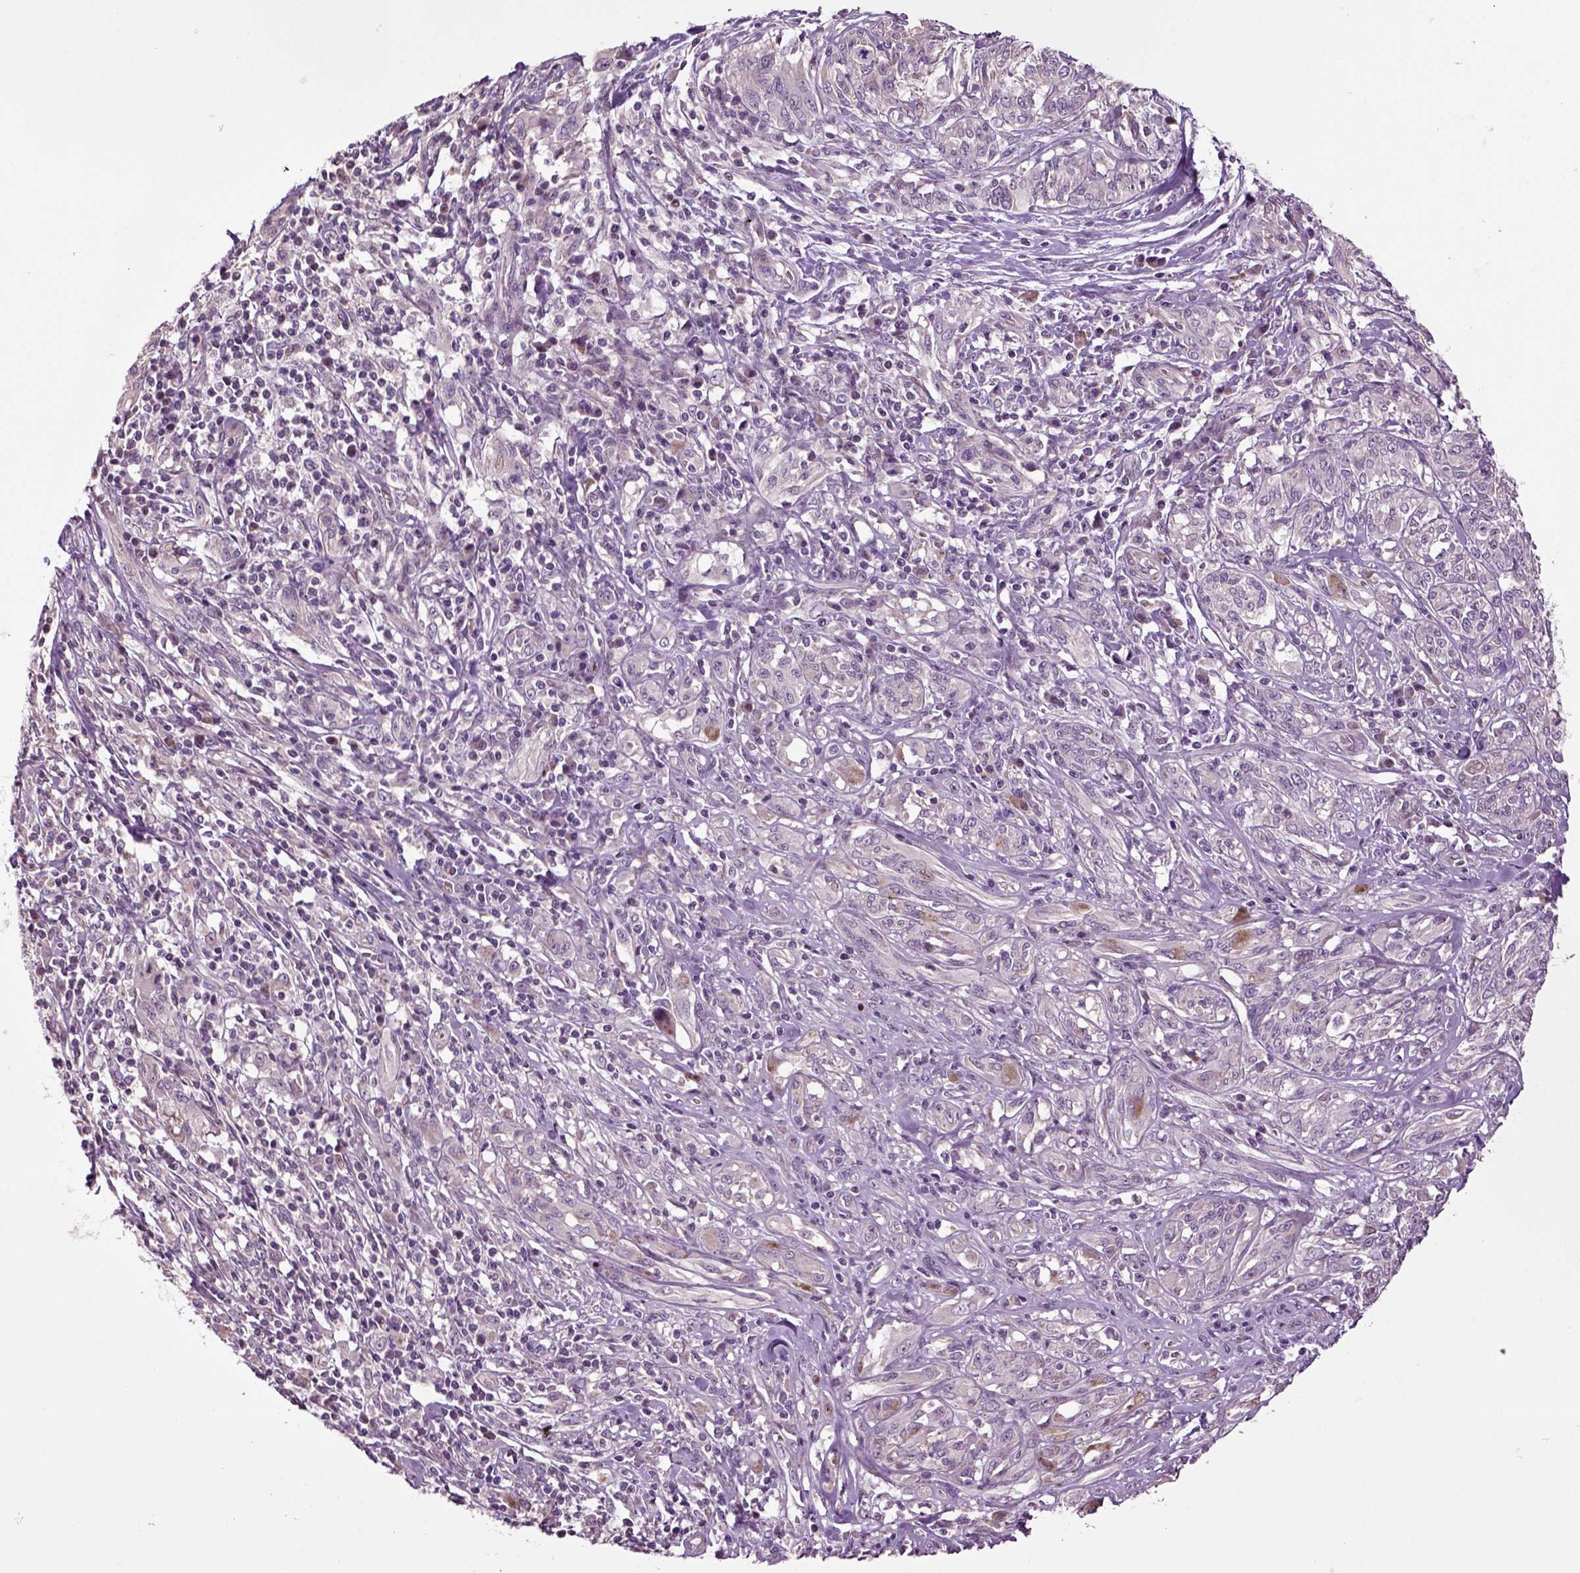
{"staining": {"intensity": "negative", "quantity": "none", "location": "none"}, "tissue": "melanoma", "cell_type": "Tumor cells", "image_type": "cancer", "snomed": [{"axis": "morphology", "description": "Malignant melanoma, NOS"}, {"axis": "topography", "description": "Skin"}], "caption": "This is a image of IHC staining of melanoma, which shows no expression in tumor cells. (IHC, brightfield microscopy, high magnification).", "gene": "HAGHL", "patient": {"sex": "female", "age": 91}}